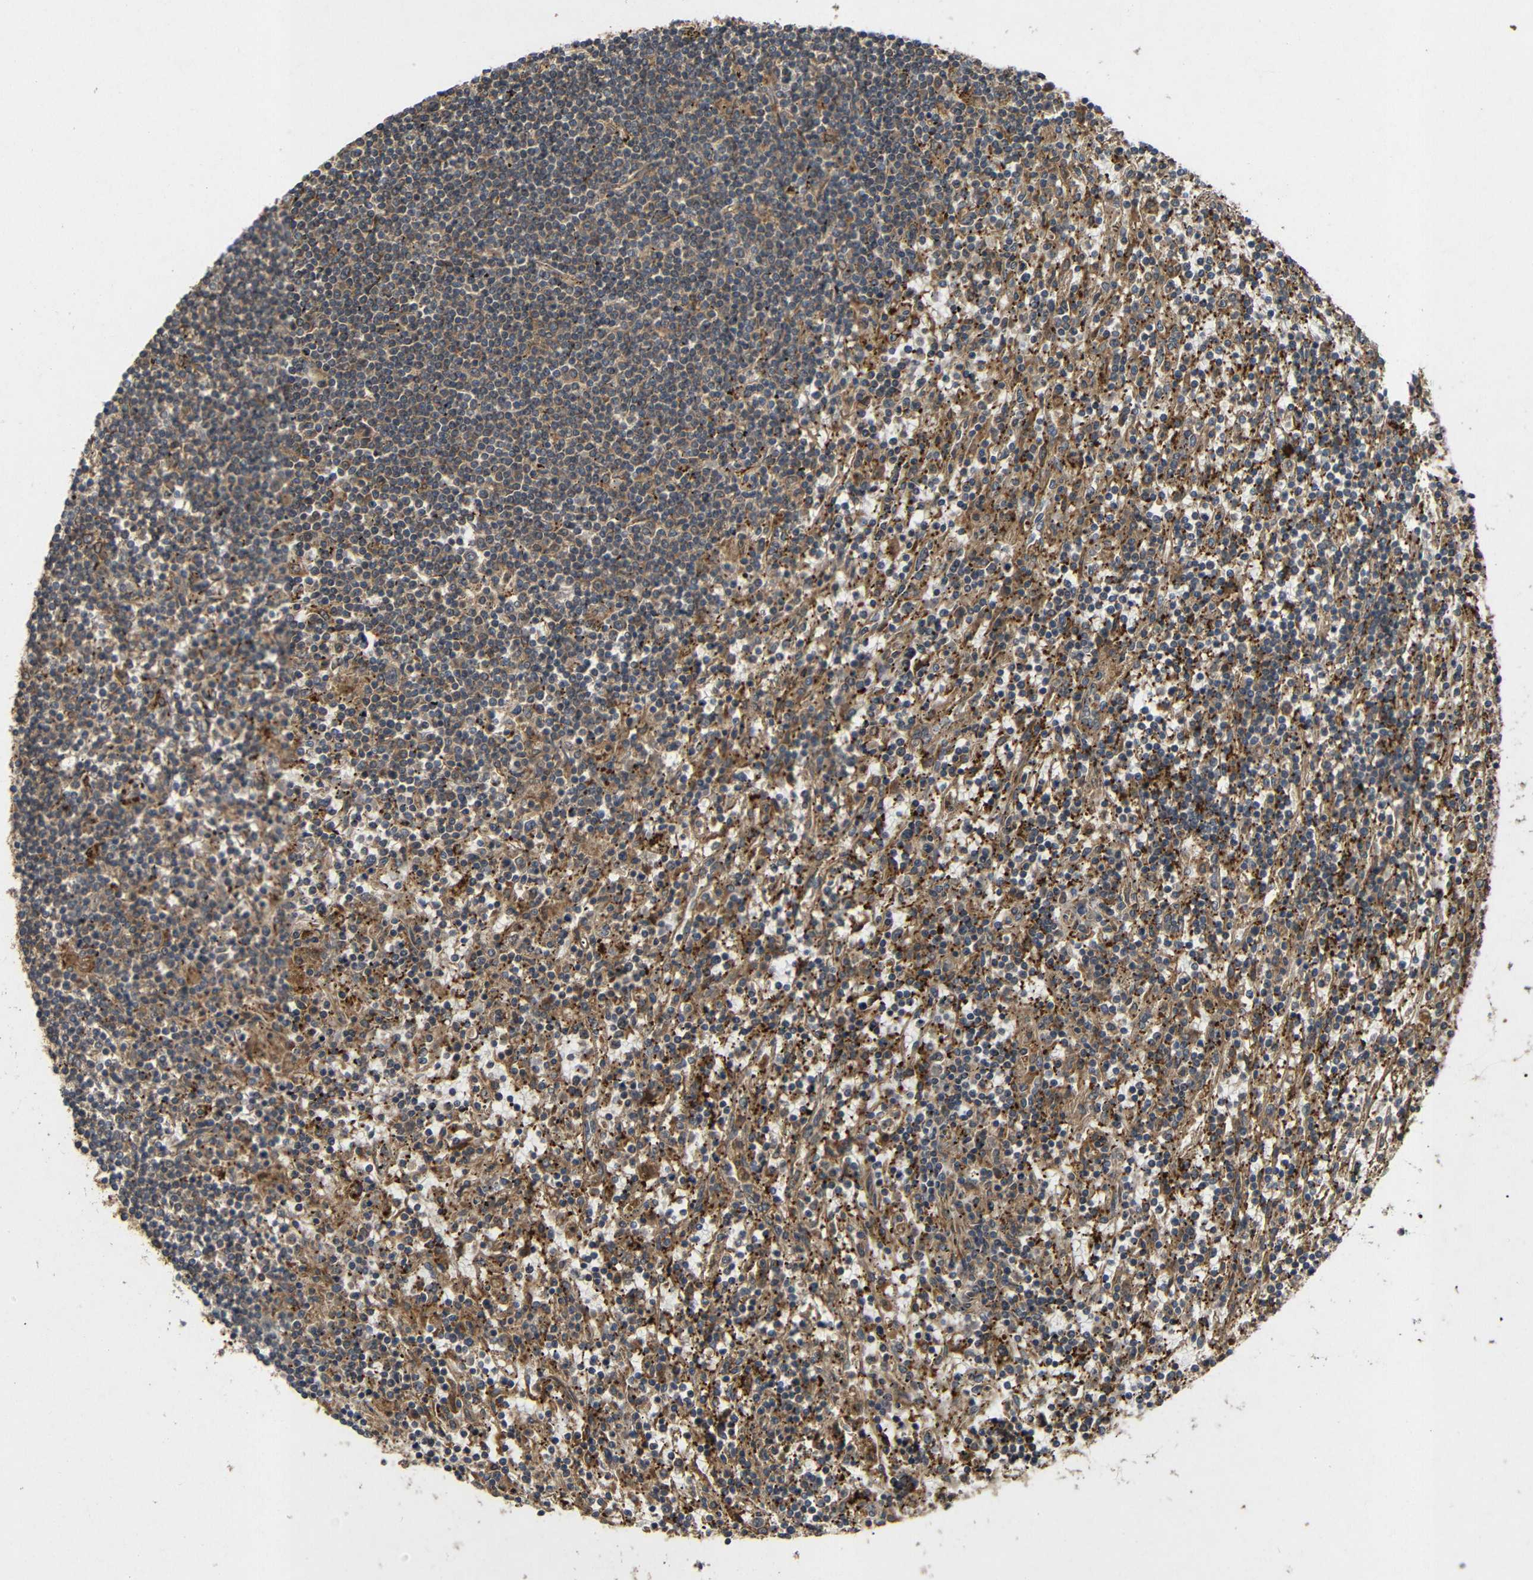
{"staining": {"intensity": "weak", "quantity": ">75%", "location": "cytoplasmic/membranous"}, "tissue": "lymphoma", "cell_type": "Tumor cells", "image_type": "cancer", "snomed": [{"axis": "morphology", "description": "Malignant lymphoma, non-Hodgkin's type, Low grade"}, {"axis": "topography", "description": "Spleen"}], "caption": "An immunohistochemistry photomicrograph of tumor tissue is shown. Protein staining in brown labels weak cytoplasmic/membranous positivity in lymphoma within tumor cells. (DAB IHC with brightfield microscopy, high magnification).", "gene": "EIF2S1", "patient": {"sex": "male", "age": 76}}